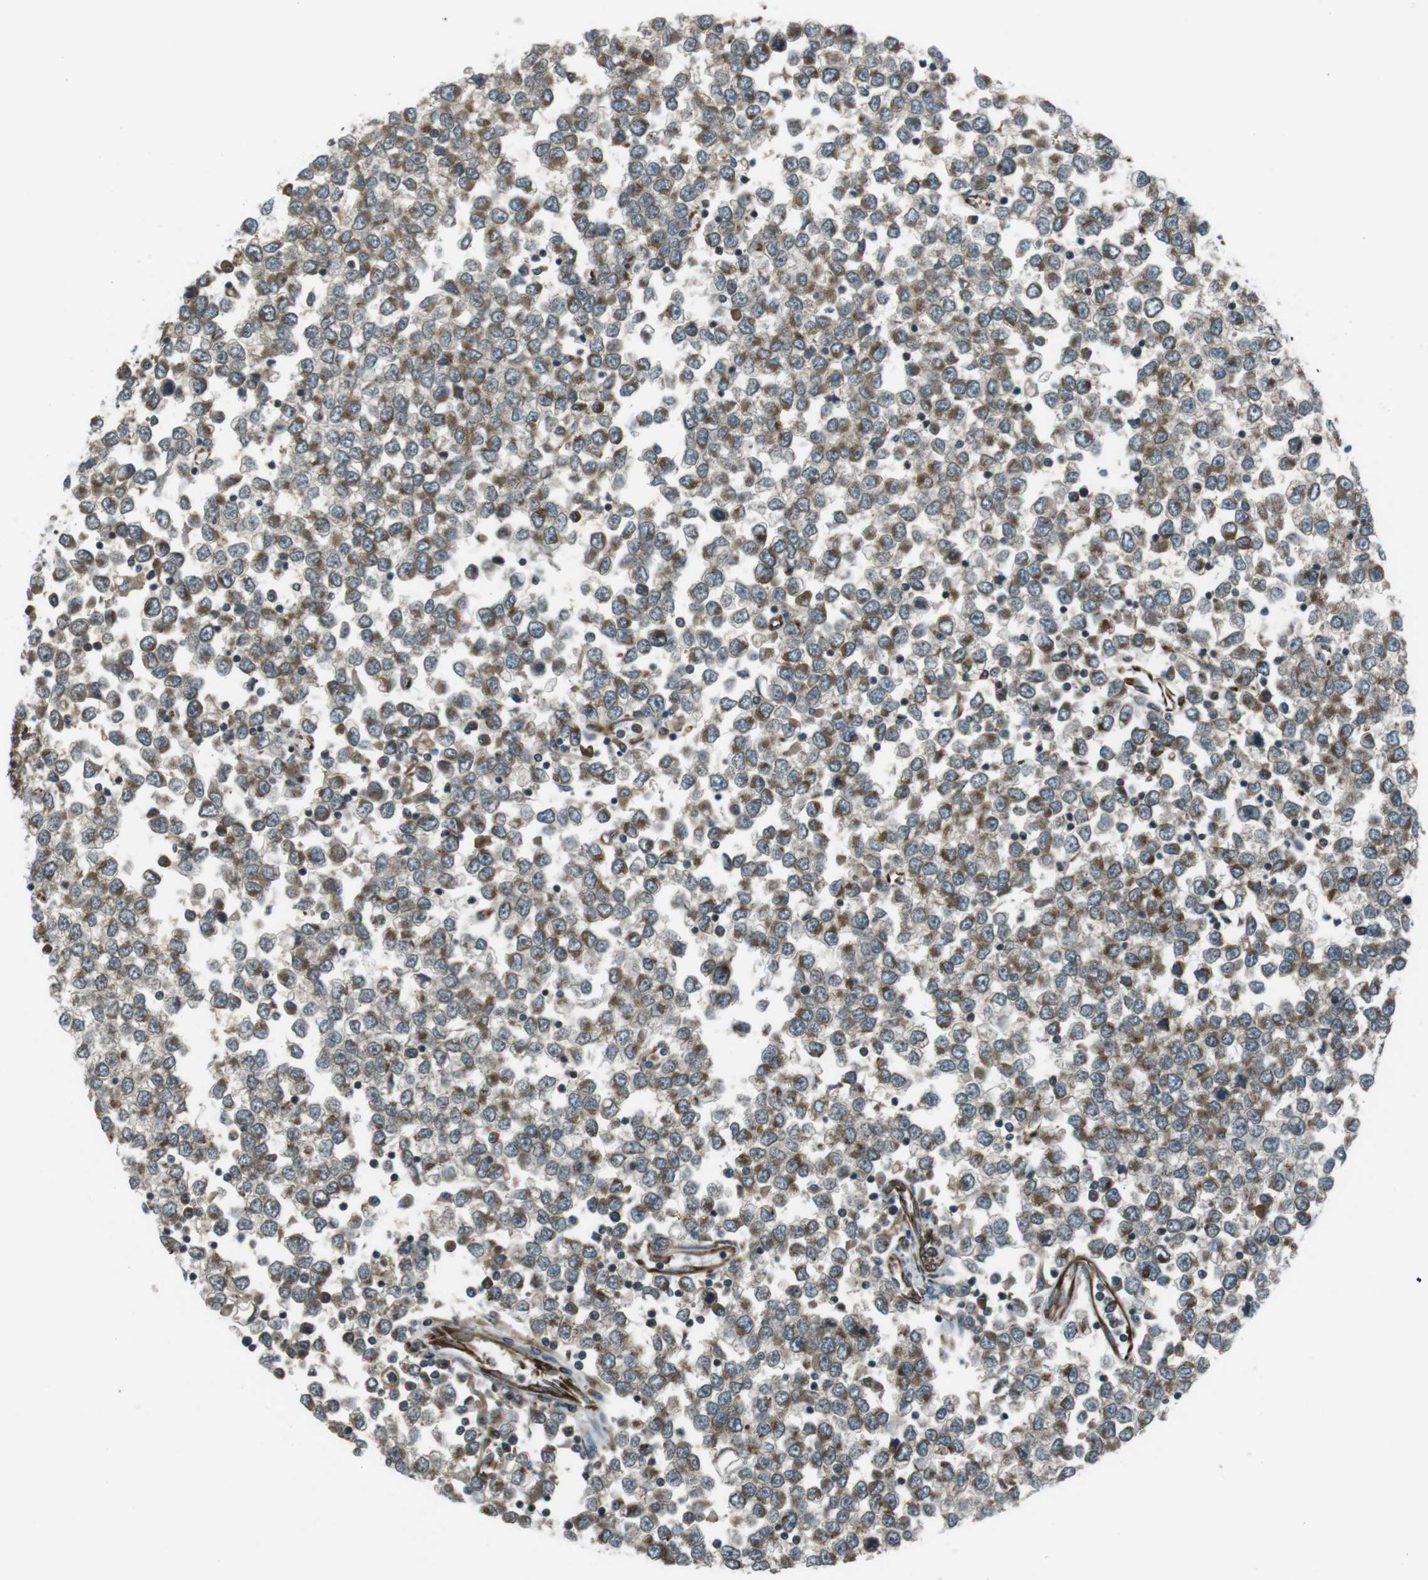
{"staining": {"intensity": "moderate", "quantity": ">75%", "location": "cytoplasmic/membranous"}, "tissue": "testis cancer", "cell_type": "Tumor cells", "image_type": "cancer", "snomed": [{"axis": "morphology", "description": "Seminoma, NOS"}, {"axis": "topography", "description": "Testis"}], "caption": "Testis cancer (seminoma) stained for a protein (brown) shows moderate cytoplasmic/membranous positive expression in approximately >75% of tumor cells.", "gene": "KTN1", "patient": {"sex": "male", "age": 65}}